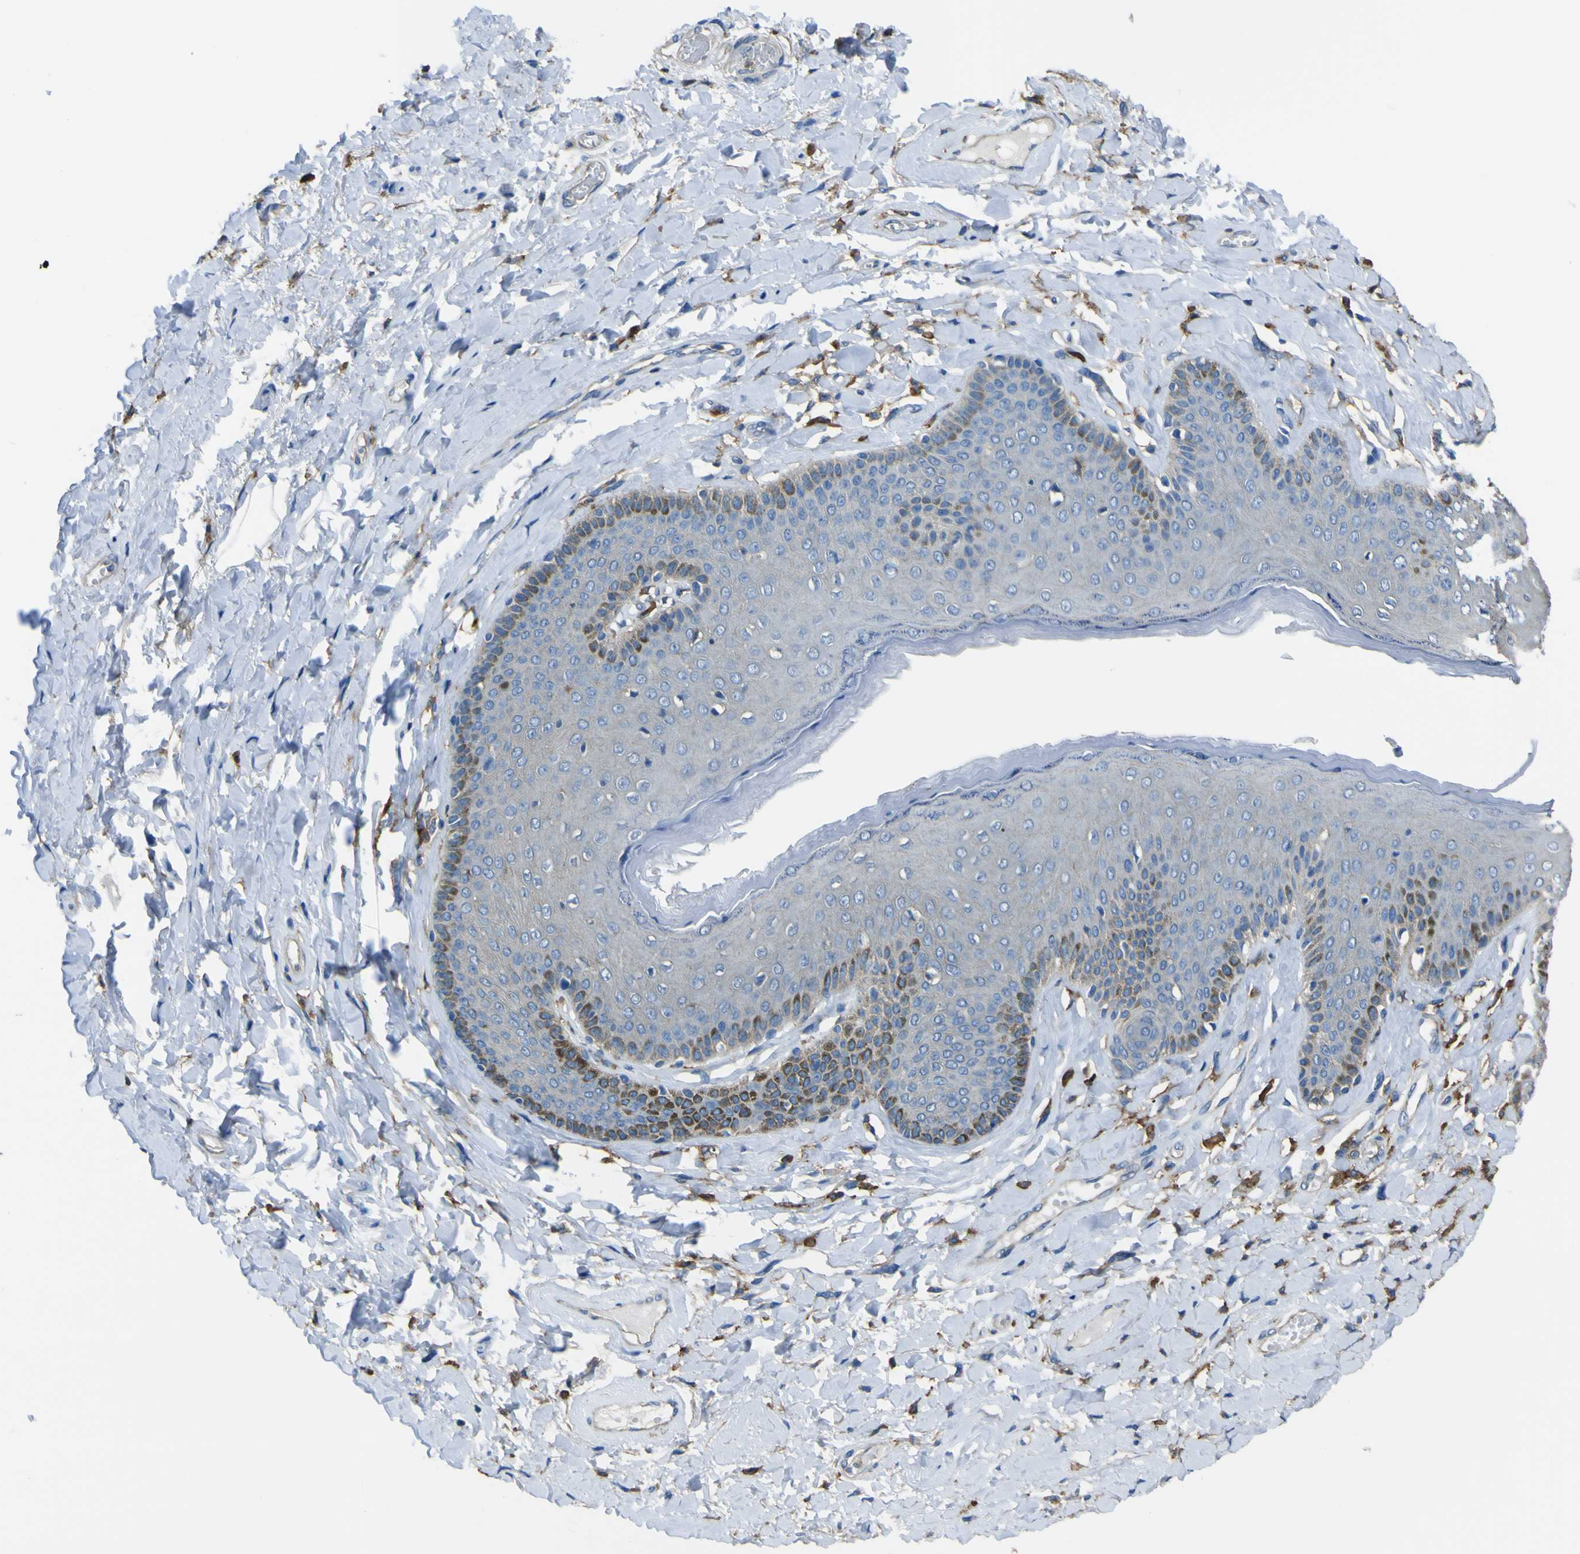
{"staining": {"intensity": "moderate", "quantity": "<25%", "location": "cytoplasmic/membranous"}, "tissue": "skin", "cell_type": "Epidermal cells", "image_type": "normal", "snomed": [{"axis": "morphology", "description": "Normal tissue, NOS"}, {"axis": "topography", "description": "Anal"}], "caption": "This histopathology image shows IHC staining of benign skin, with low moderate cytoplasmic/membranous staining in approximately <25% of epidermal cells.", "gene": "LAIR1", "patient": {"sex": "male", "age": 69}}